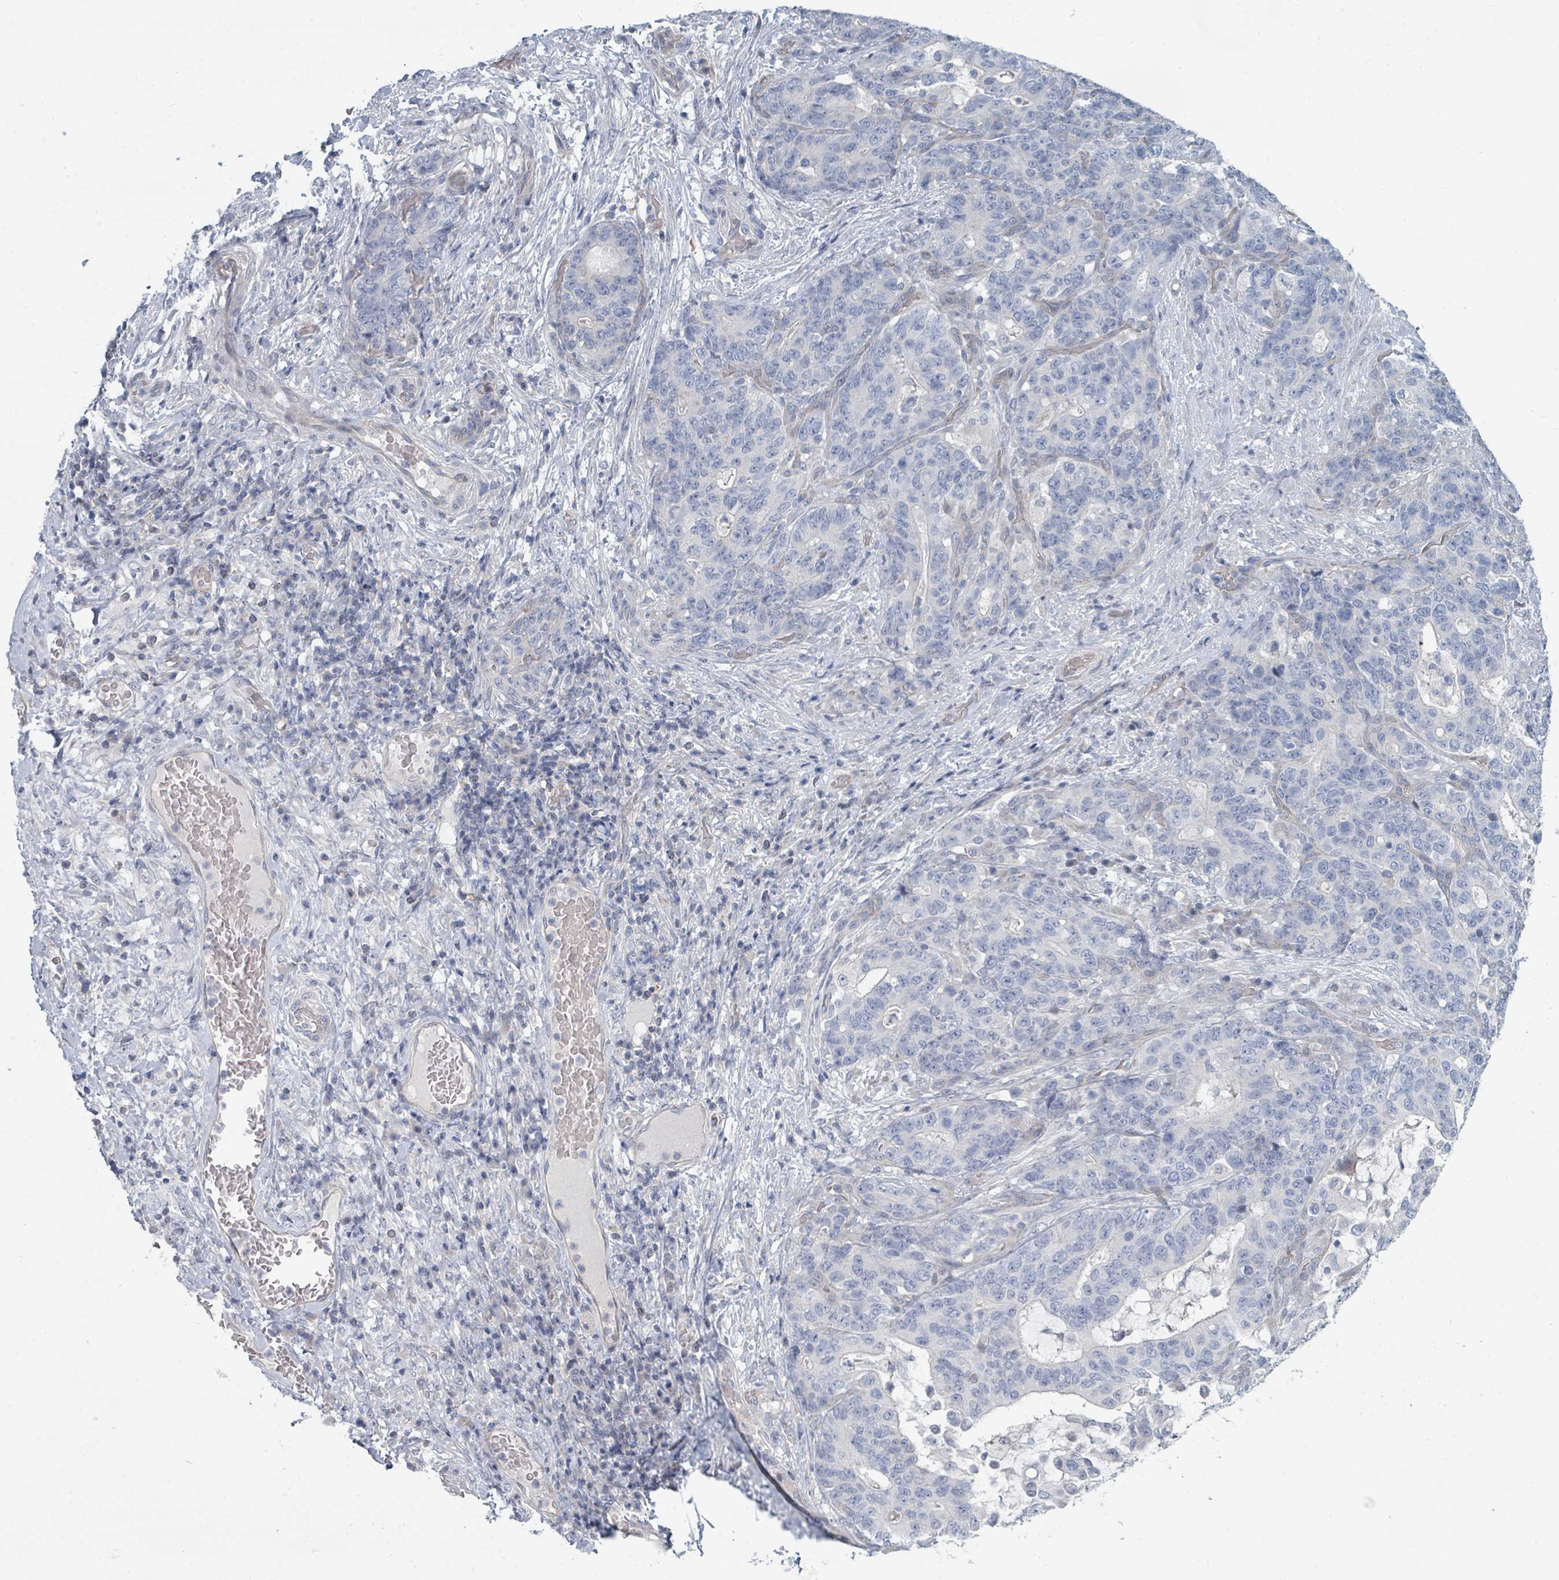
{"staining": {"intensity": "negative", "quantity": "none", "location": "none"}, "tissue": "stomach cancer", "cell_type": "Tumor cells", "image_type": "cancer", "snomed": [{"axis": "morphology", "description": "Normal tissue, NOS"}, {"axis": "morphology", "description": "Adenocarcinoma, NOS"}, {"axis": "topography", "description": "Stomach"}], "caption": "An image of human stomach adenocarcinoma is negative for staining in tumor cells. (Stains: DAB (3,3'-diaminobenzidine) immunohistochemistry (IHC) with hematoxylin counter stain, Microscopy: brightfield microscopy at high magnification).", "gene": "SLC25A45", "patient": {"sex": "female", "age": 64}}